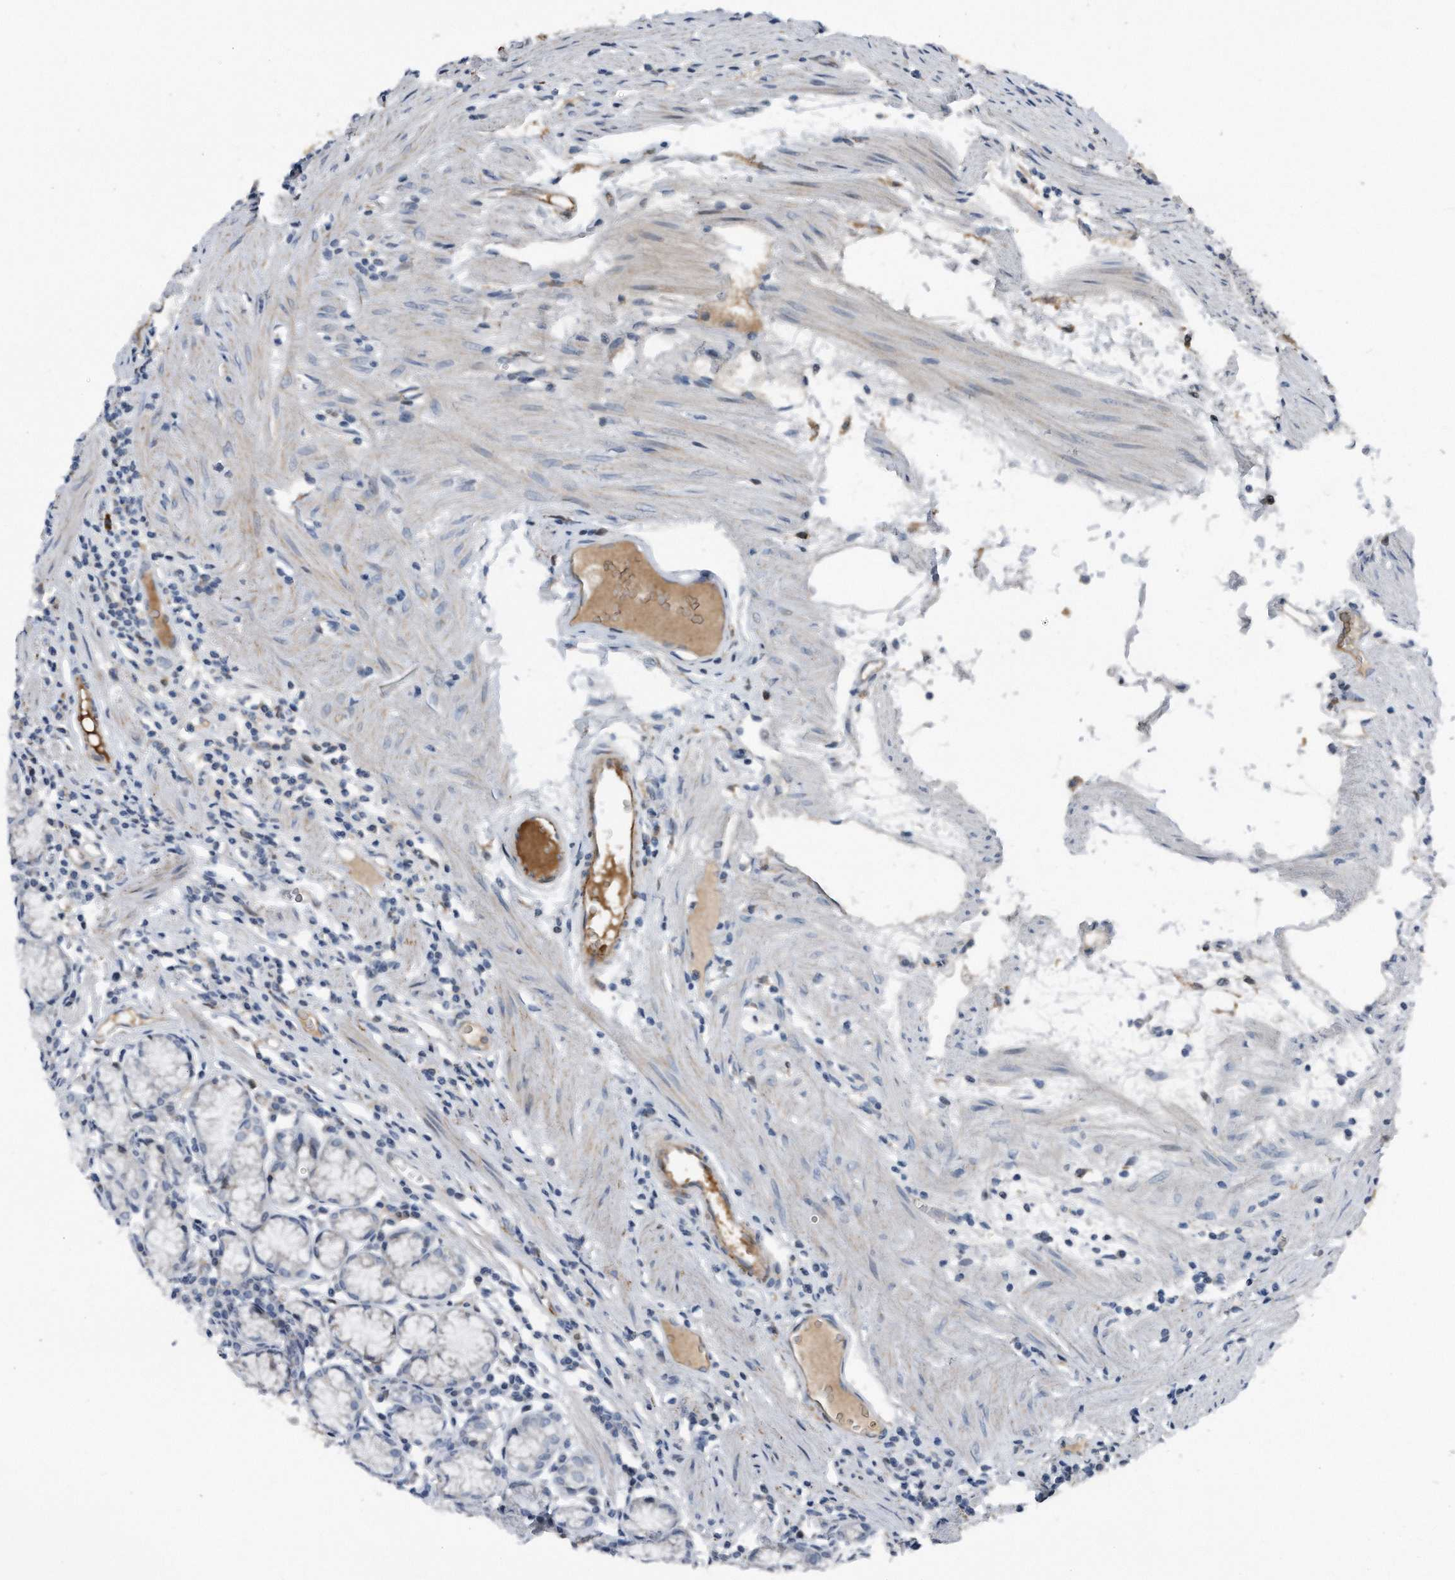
{"staining": {"intensity": "moderate", "quantity": "25%-75%", "location": "cytoplasmic/membranous"}, "tissue": "stomach", "cell_type": "Glandular cells", "image_type": "normal", "snomed": [{"axis": "morphology", "description": "Normal tissue, NOS"}, {"axis": "topography", "description": "Stomach"}], "caption": "Protein expression analysis of normal stomach displays moderate cytoplasmic/membranous staining in about 25%-75% of glandular cells.", "gene": "DST", "patient": {"sex": "male", "age": 55}}